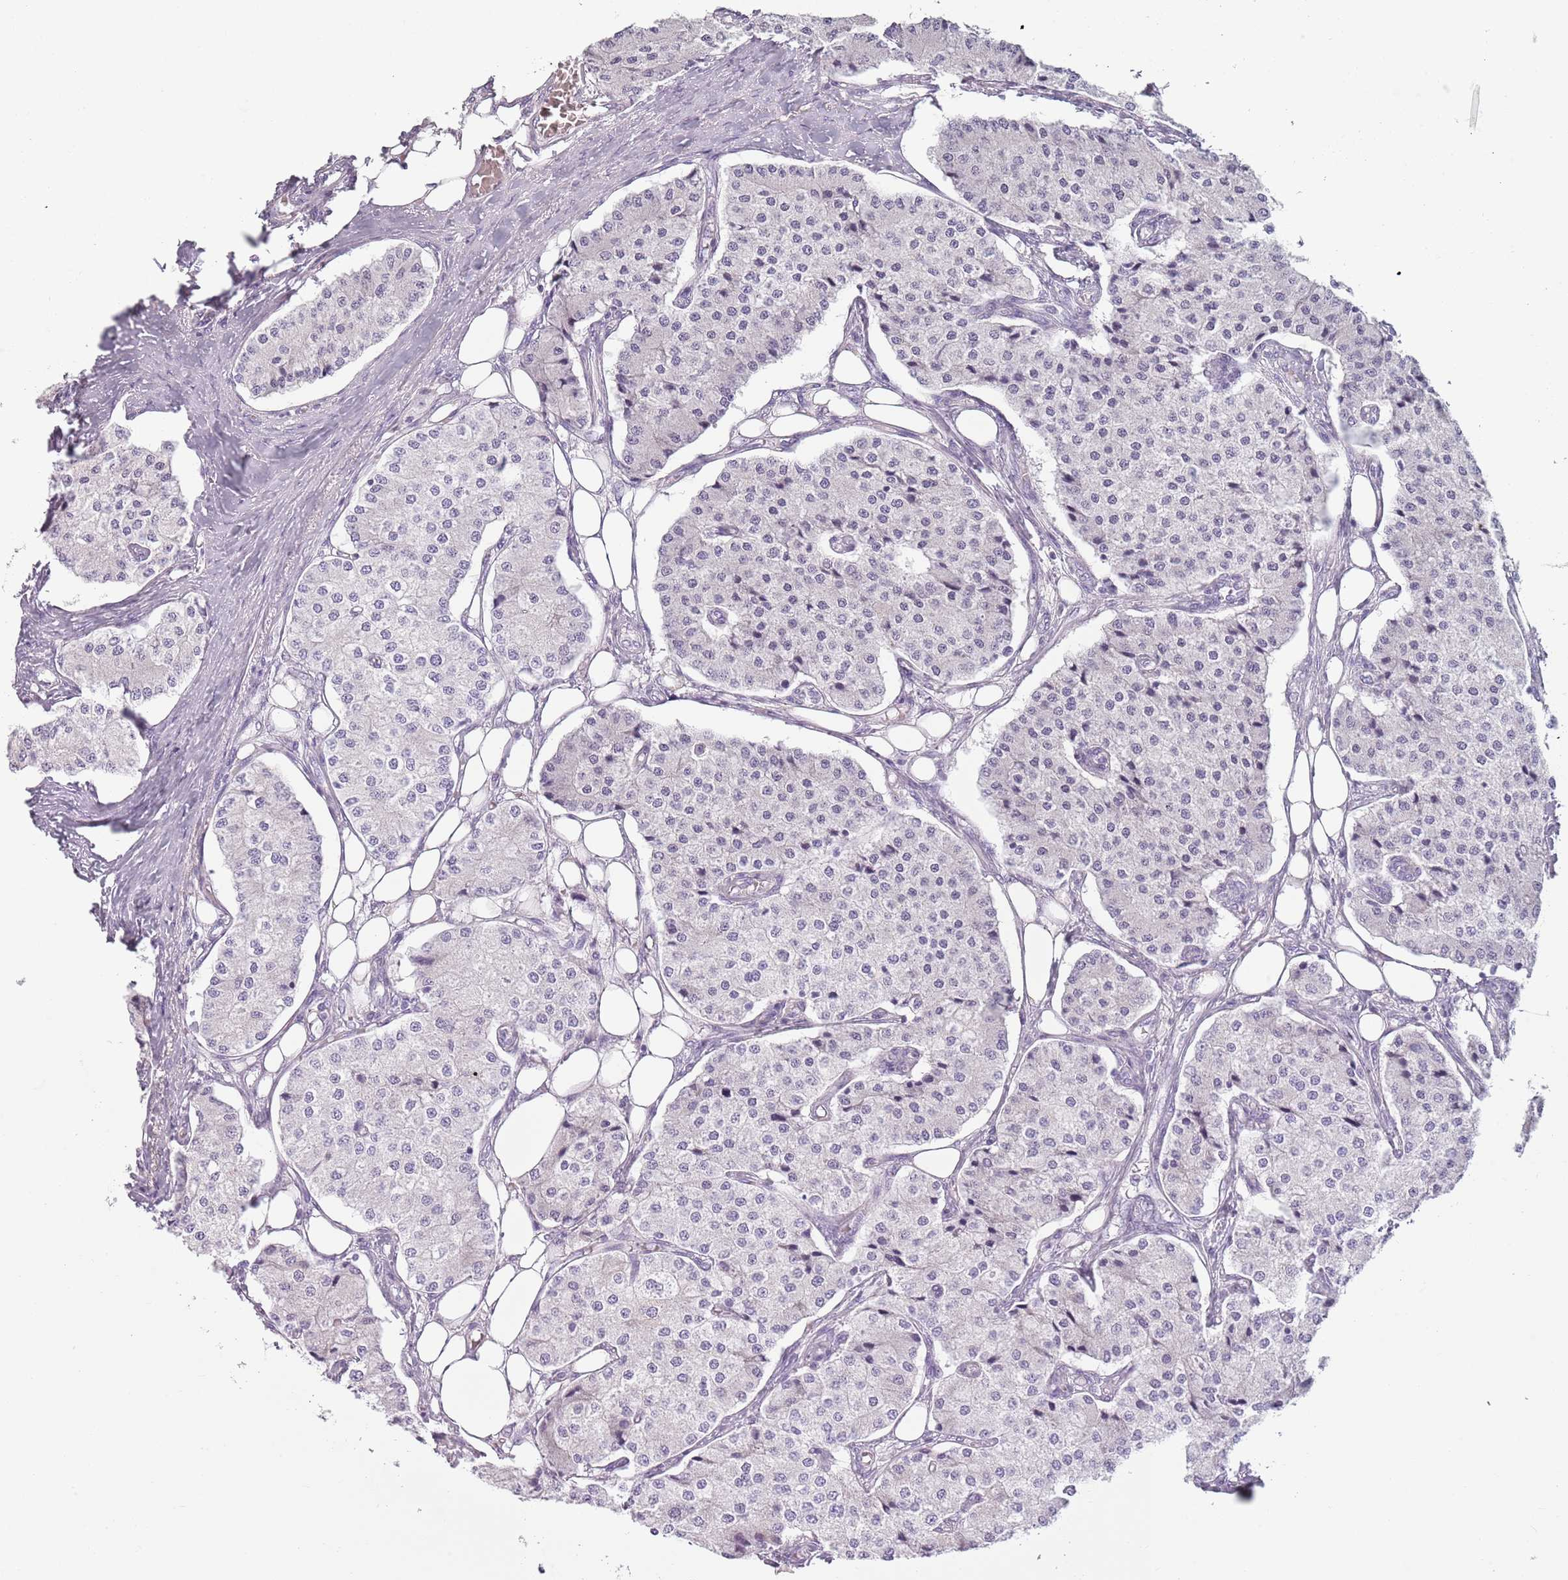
{"staining": {"intensity": "negative", "quantity": "none", "location": "none"}, "tissue": "carcinoid", "cell_type": "Tumor cells", "image_type": "cancer", "snomed": [{"axis": "morphology", "description": "Carcinoid, malignant, NOS"}, {"axis": "topography", "description": "Colon"}], "caption": "This is an immunohistochemistry (IHC) histopathology image of carcinoid. There is no expression in tumor cells.", "gene": "MEGF8", "patient": {"sex": "female", "age": 52}}